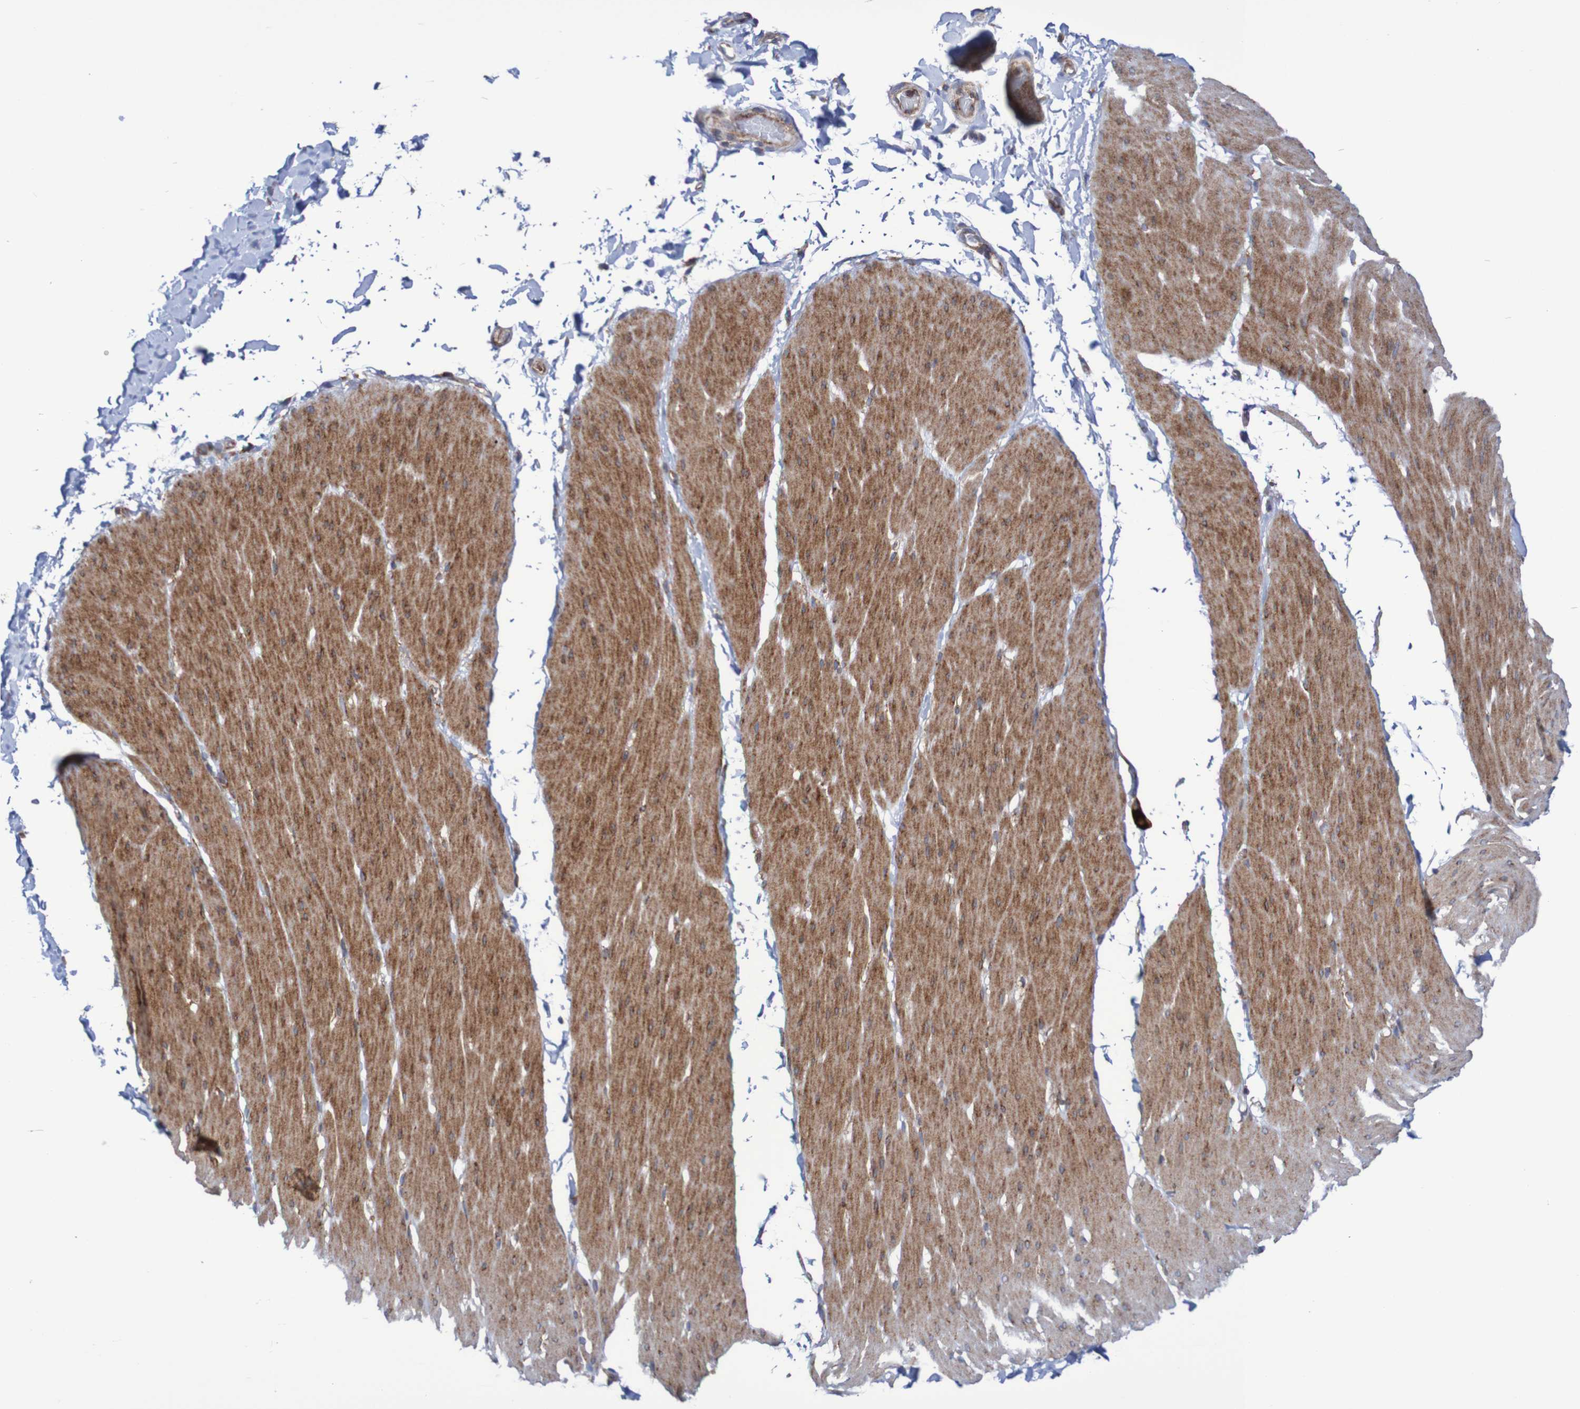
{"staining": {"intensity": "moderate", "quantity": ">75%", "location": "cytoplasmic/membranous"}, "tissue": "smooth muscle", "cell_type": "Smooth muscle cells", "image_type": "normal", "snomed": [{"axis": "morphology", "description": "Normal tissue, NOS"}, {"axis": "topography", "description": "Smooth muscle"}, {"axis": "topography", "description": "Colon"}], "caption": "Smooth muscle stained with a brown dye displays moderate cytoplasmic/membranous positive expression in approximately >75% of smooth muscle cells.", "gene": "FXR2", "patient": {"sex": "male", "age": 67}}